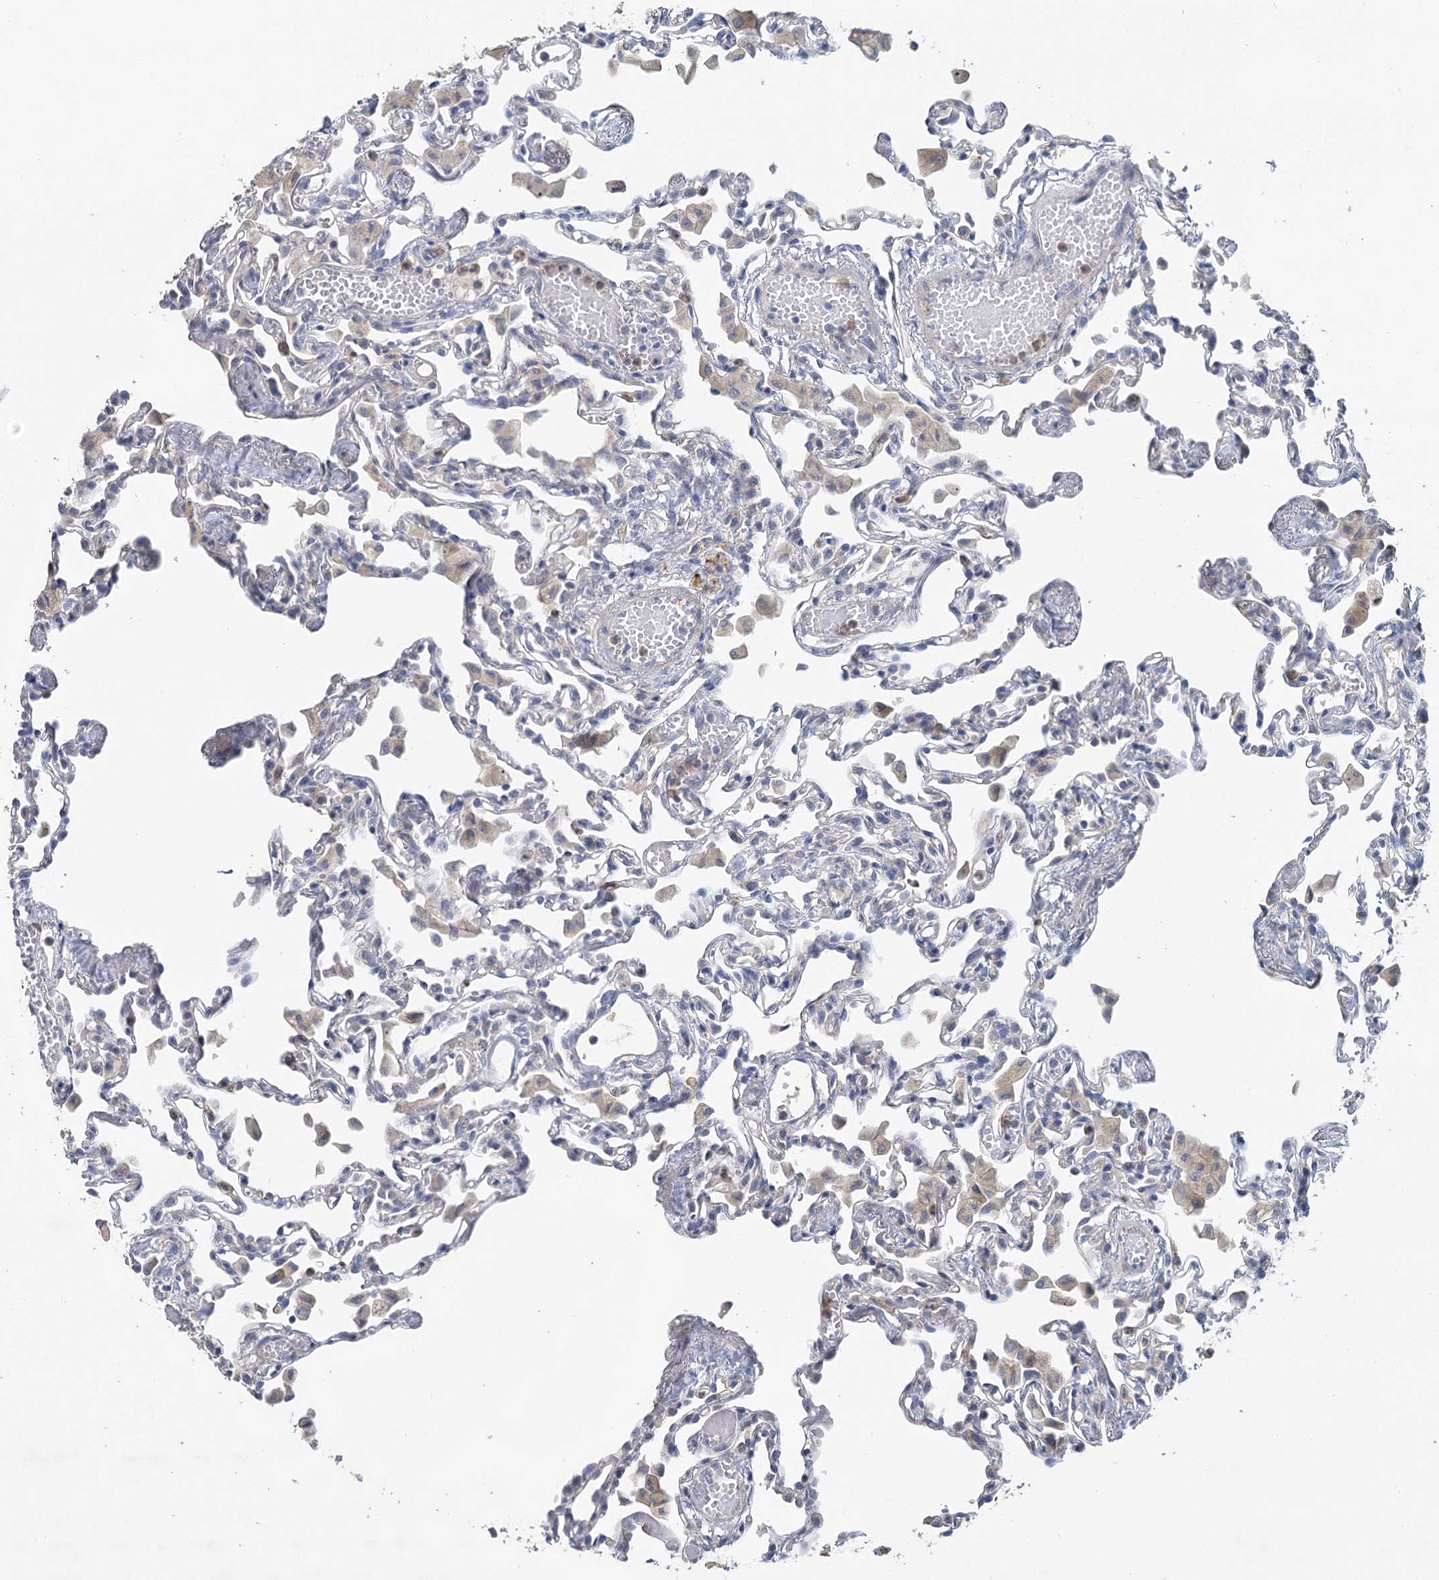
{"staining": {"intensity": "negative", "quantity": "none", "location": "none"}, "tissue": "lung", "cell_type": "Alveolar cells", "image_type": "normal", "snomed": [{"axis": "morphology", "description": "Normal tissue, NOS"}, {"axis": "topography", "description": "Bronchus"}, {"axis": "topography", "description": "Lung"}], "caption": "DAB (3,3'-diaminobenzidine) immunohistochemical staining of unremarkable human lung displays no significant expression in alveolar cells.", "gene": "MYL6B", "patient": {"sex": "female", "age": 49}}